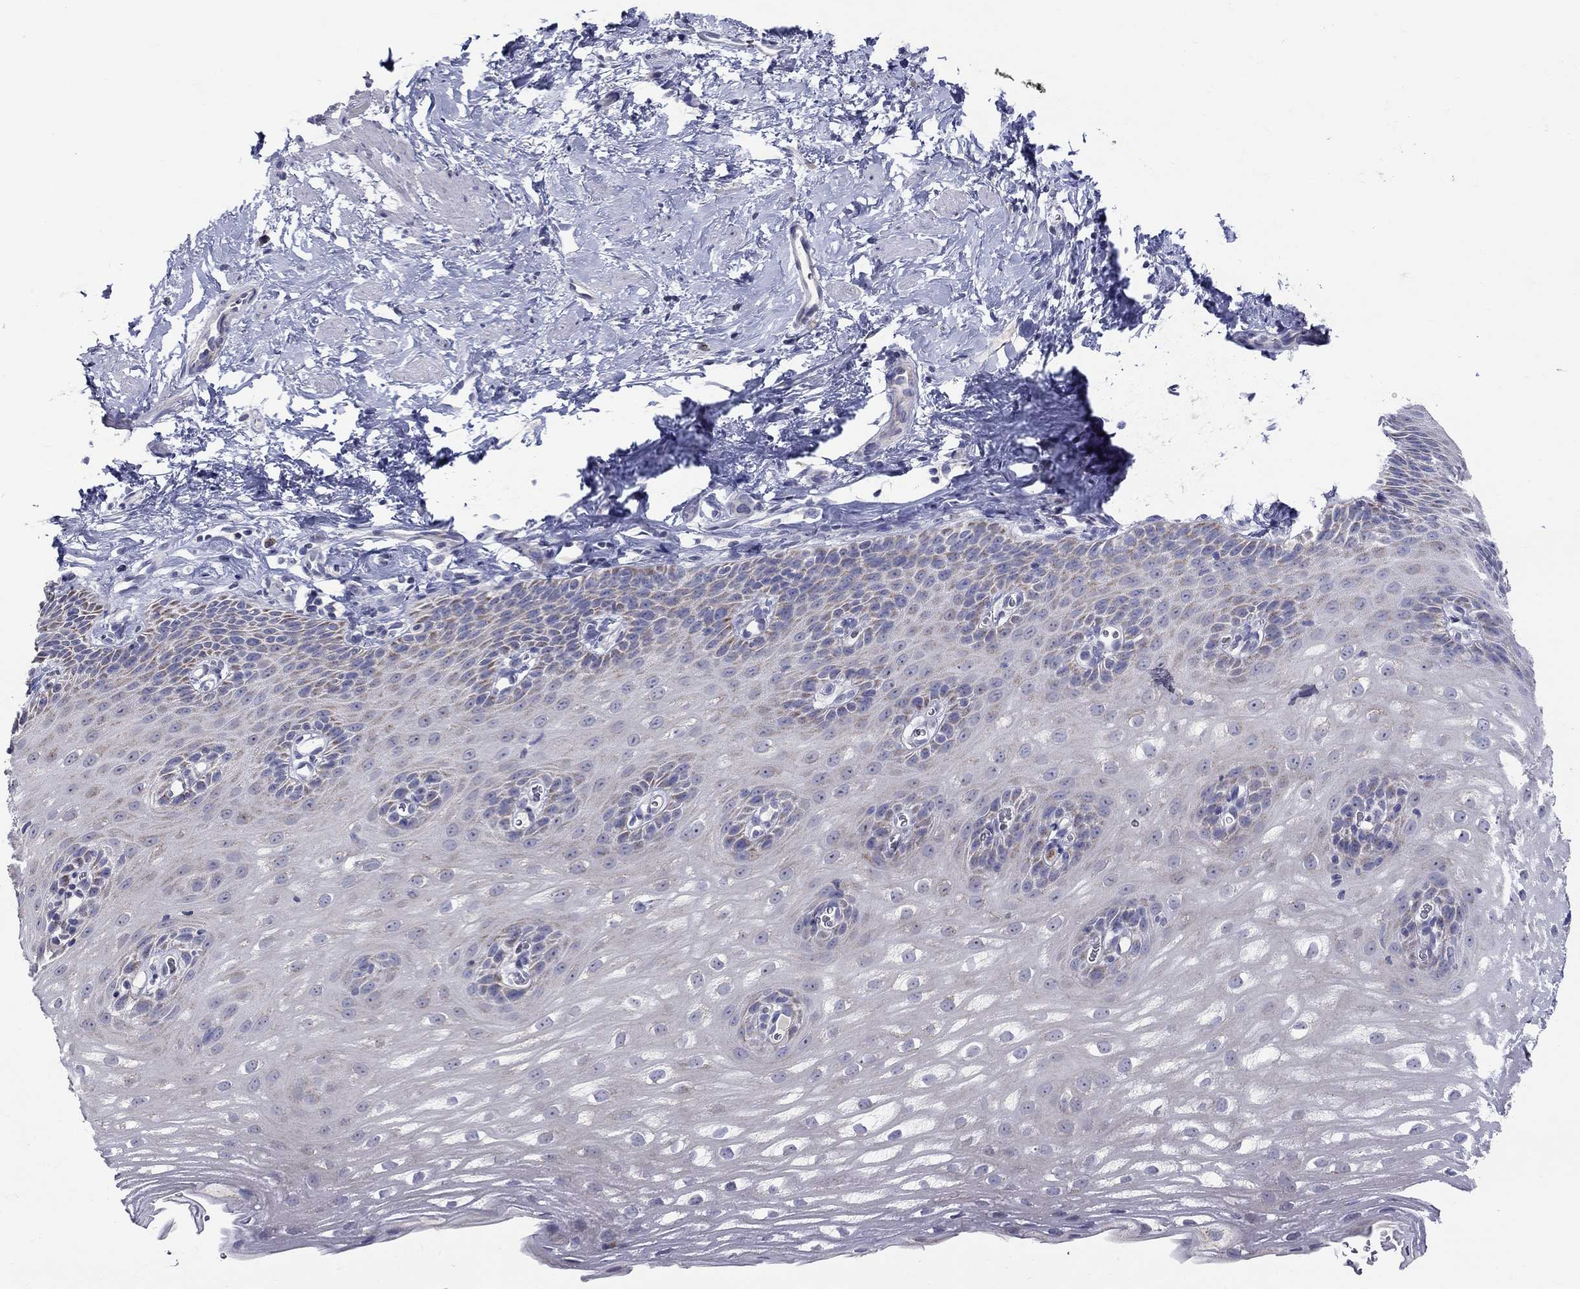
{"staining": {"intensity": "moderate", "quantity": "25%-75%", "location": "cytoplasmic/membranous"}, "tissue": "esophagus", "cell_type": "Squamous epithelial cells", "image_type": "normal", "snomed": [{"axis": "morphology", "description": "Normal tissue, NOS"}, {"axis": "topography", "description": "Esophagus"}], "caption": "Approximately 25%-75% of squamous epithelial cells in normal esophagus exhibit moderate cytoplasmic/membranous protein expression as visualized by brown immunohistochemical staining.", "gene": "HMX2", "patient": {"sex": "male", "age": 64}}